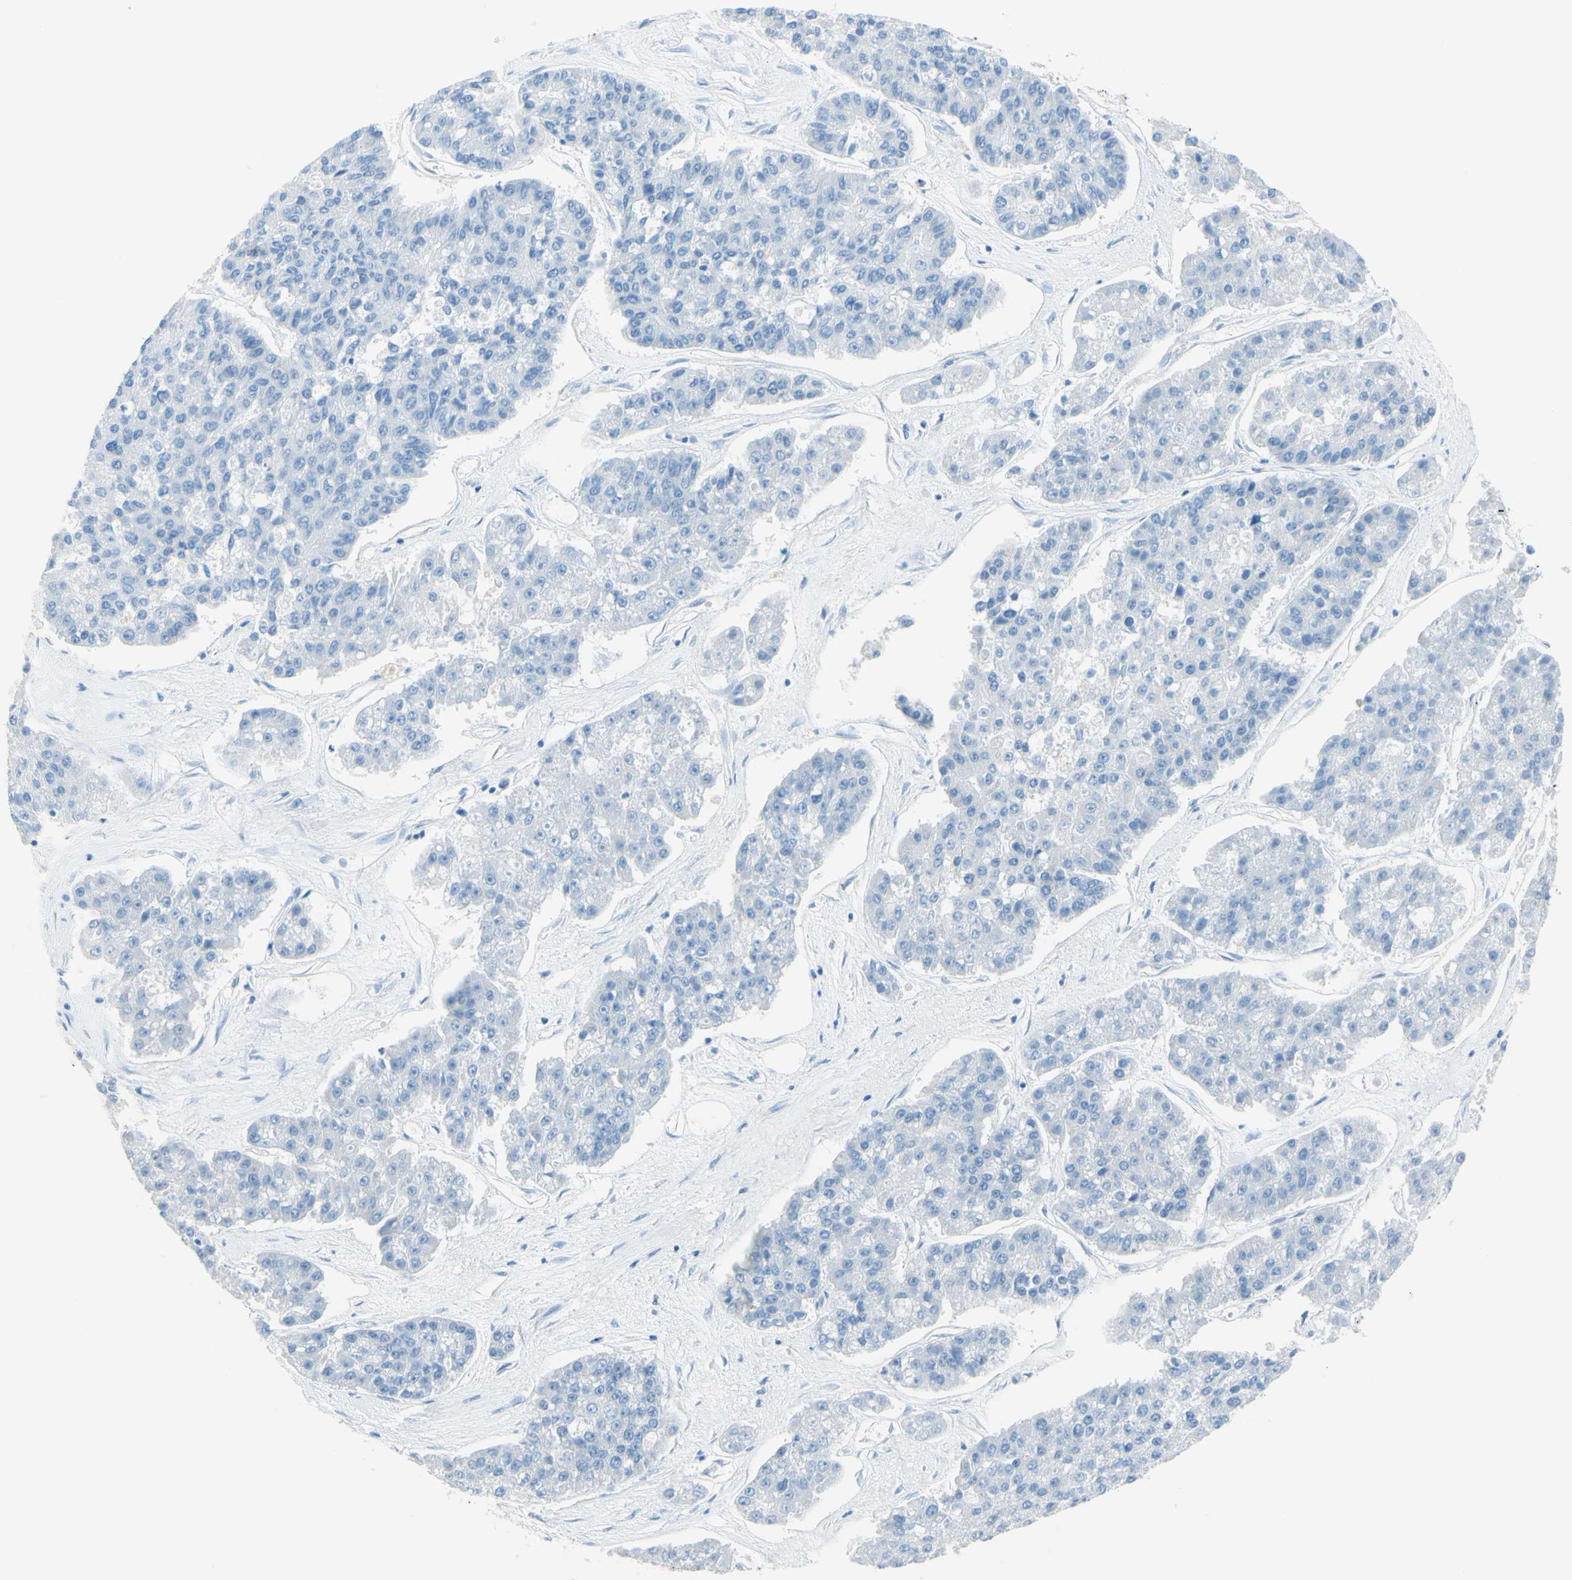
{"staining": {"intensity": "negative", "quantity": "none", "location": "none"}, "tissue": "pancreatic cancer", "cell_type": "Tumor cells", "image_type": "cancer", "snomed": [{"axis": "morphology", "description": "Adenocarcinoma, NOS"}, {"axis": "topography", "description": "Pancreas"}], "caption": "DAB (3,3'-diaminobenzidine) immunohistochemical staining of pancreatic cancer (adenocarcinoma) shows no significant staining in tumor cells. (DAB IHC, high magnification).", "gene": "IL6ST", "patient": {"sex": "male", "age": 50}}